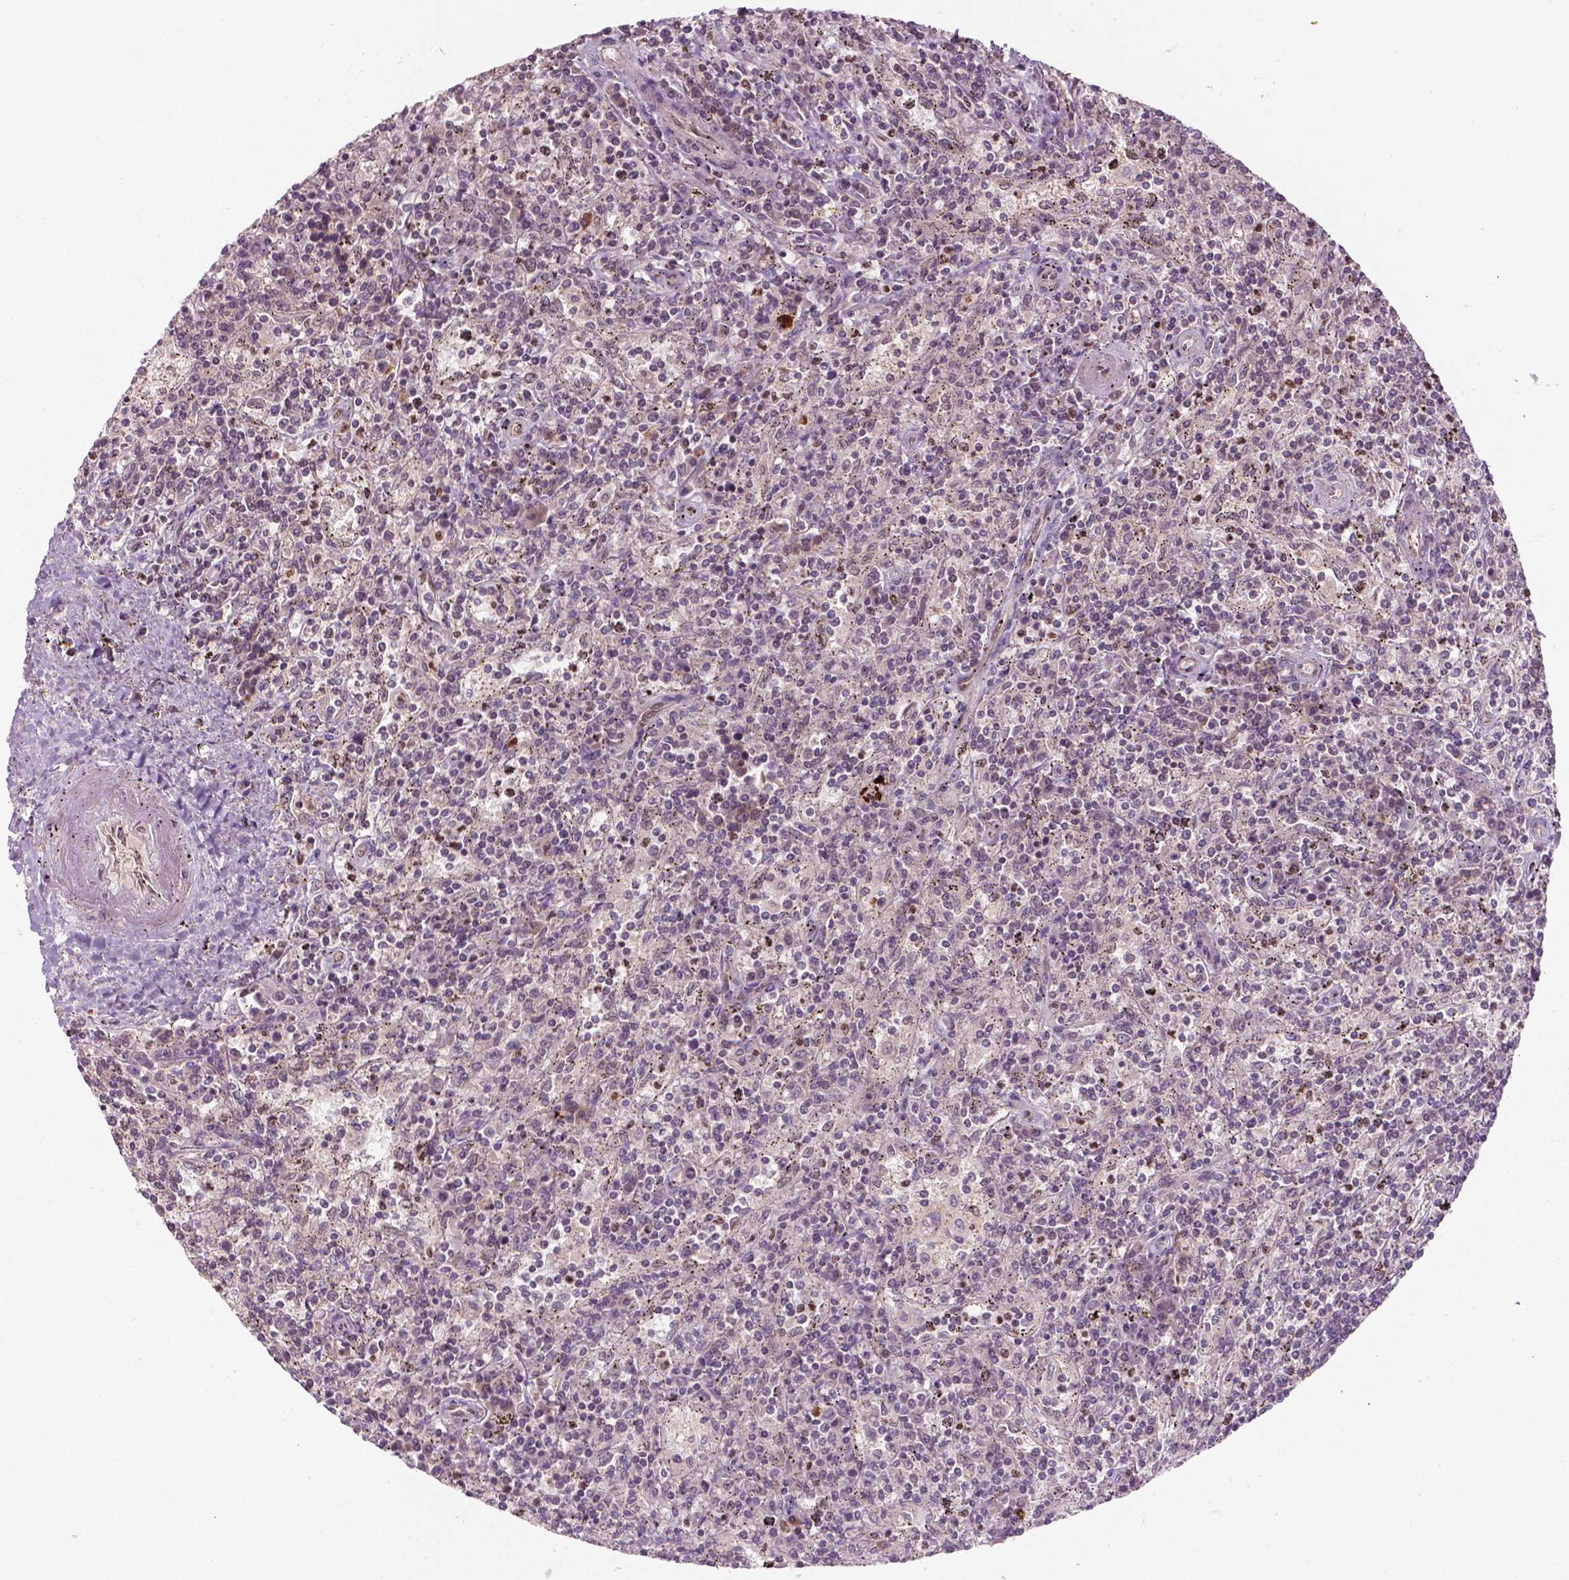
{"staining": {"intensity": "negative", "quantity": "none", "location": "none"}, "tissue": "lymphoma", "cell_type": "Tumor cells", "image_type": "cancer", "snomed": [{"axis": "morphology", "description": "Malignant lymphoma, non-Hodgkin's type, Low grade"}, {"axis": "topography", "description": "Spleen"}], "caption": "Immunohistochemistry (IHC) image of neoplastic tissue: human lymphoma stained with DAB shows no significant protein positivity in tumor cells.", "gene": "NFAT5", "patient": {"sex": "male", "age": 62}}